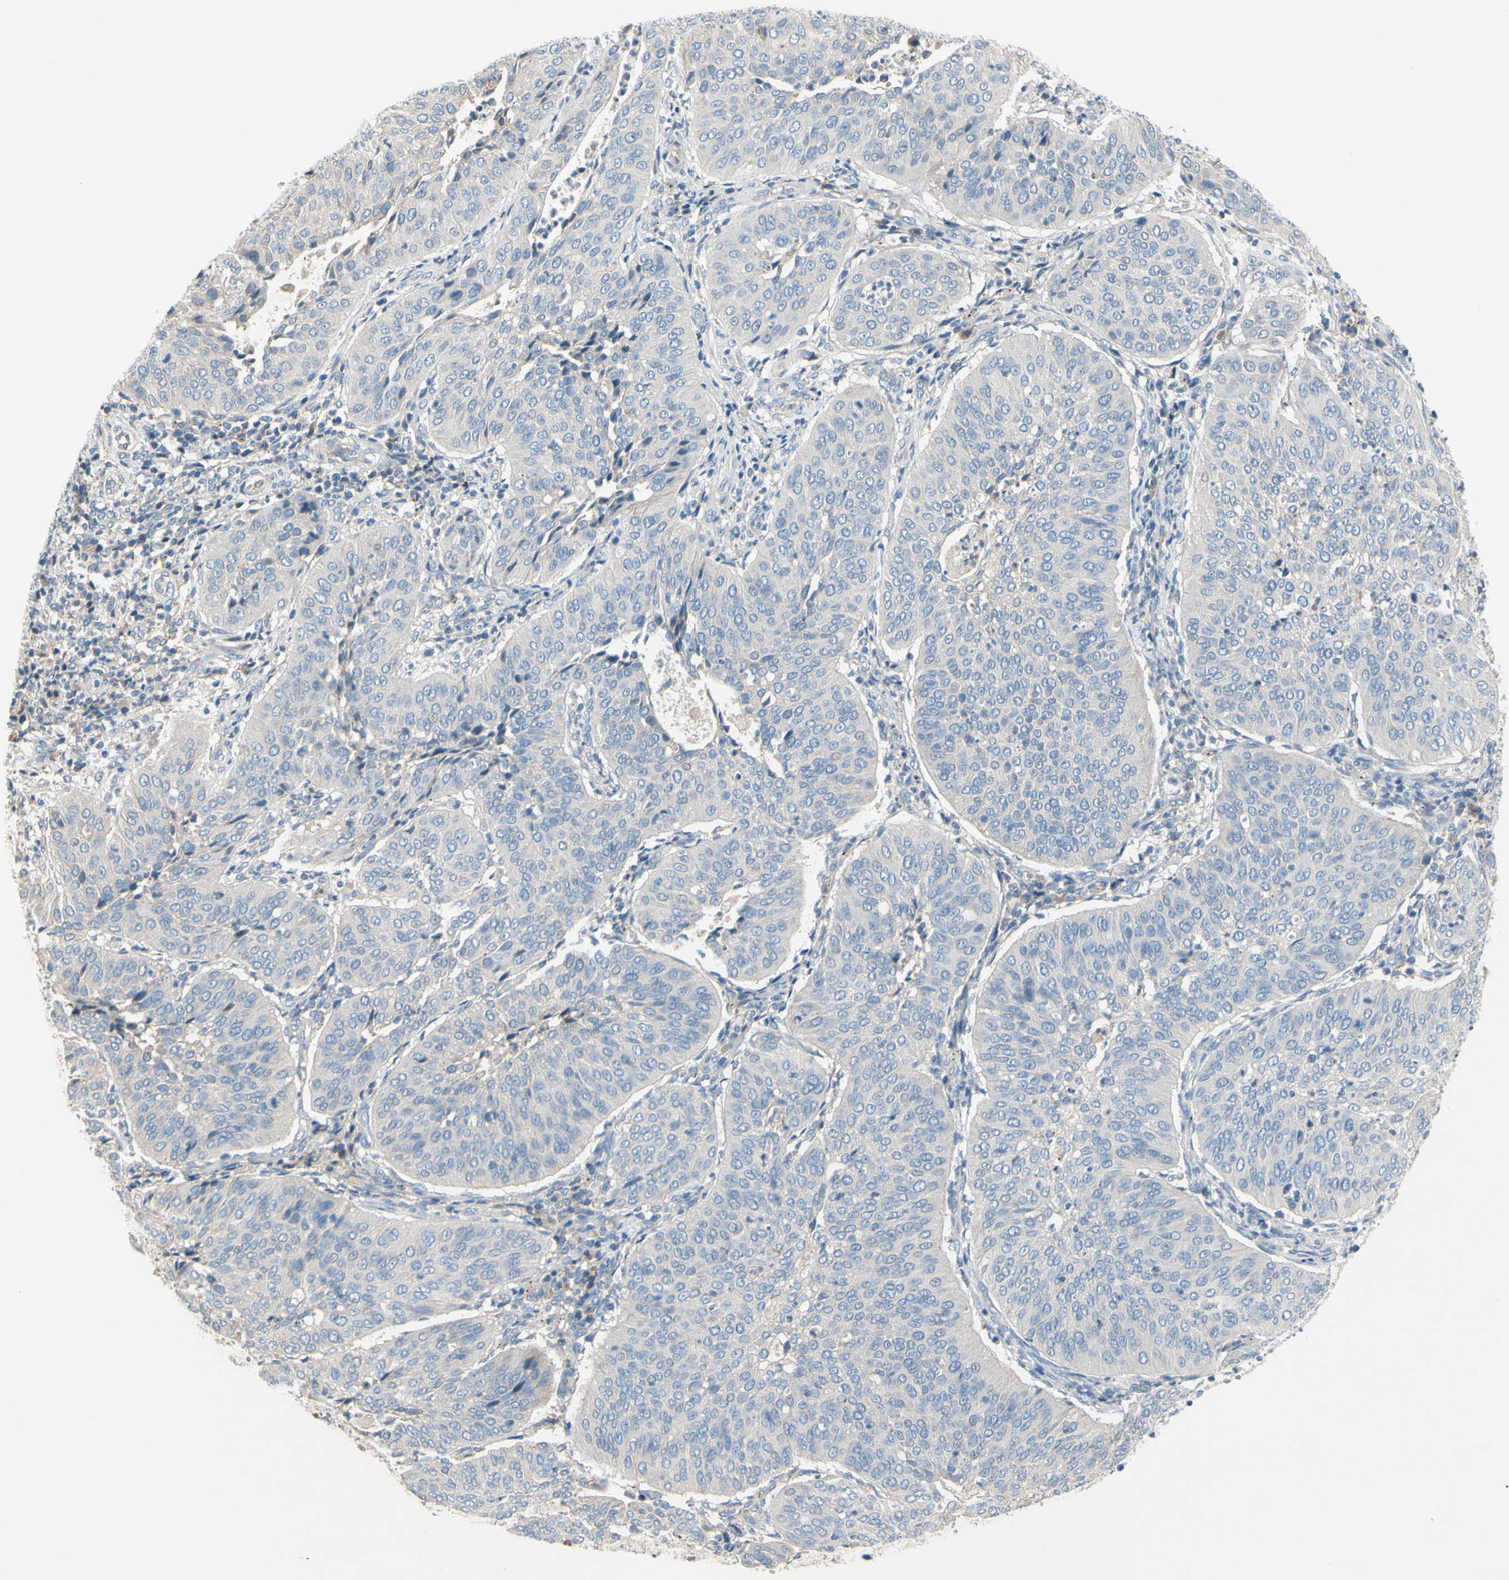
{"staining": {"intensity": "negative", "quantity": "none", "location": "none"}, "tissue": "cervical cancer", "cell_type": "Tumor cells", "image_type": "cancer", "snomed": [{"axis": "morphology", "description": "Normal tissue, NOS"}, {"axis": "morphology", "description": "Squamous cell carcinoma, NOS"}, {"axis": "topography", "description": "Cervix"}], "caption": "Tumor cells show no significant expression in cervical cancer (squamous cell carcinoma).", "gene": "TMEM59L", "patient": {"sex": "female", "age": 39}}